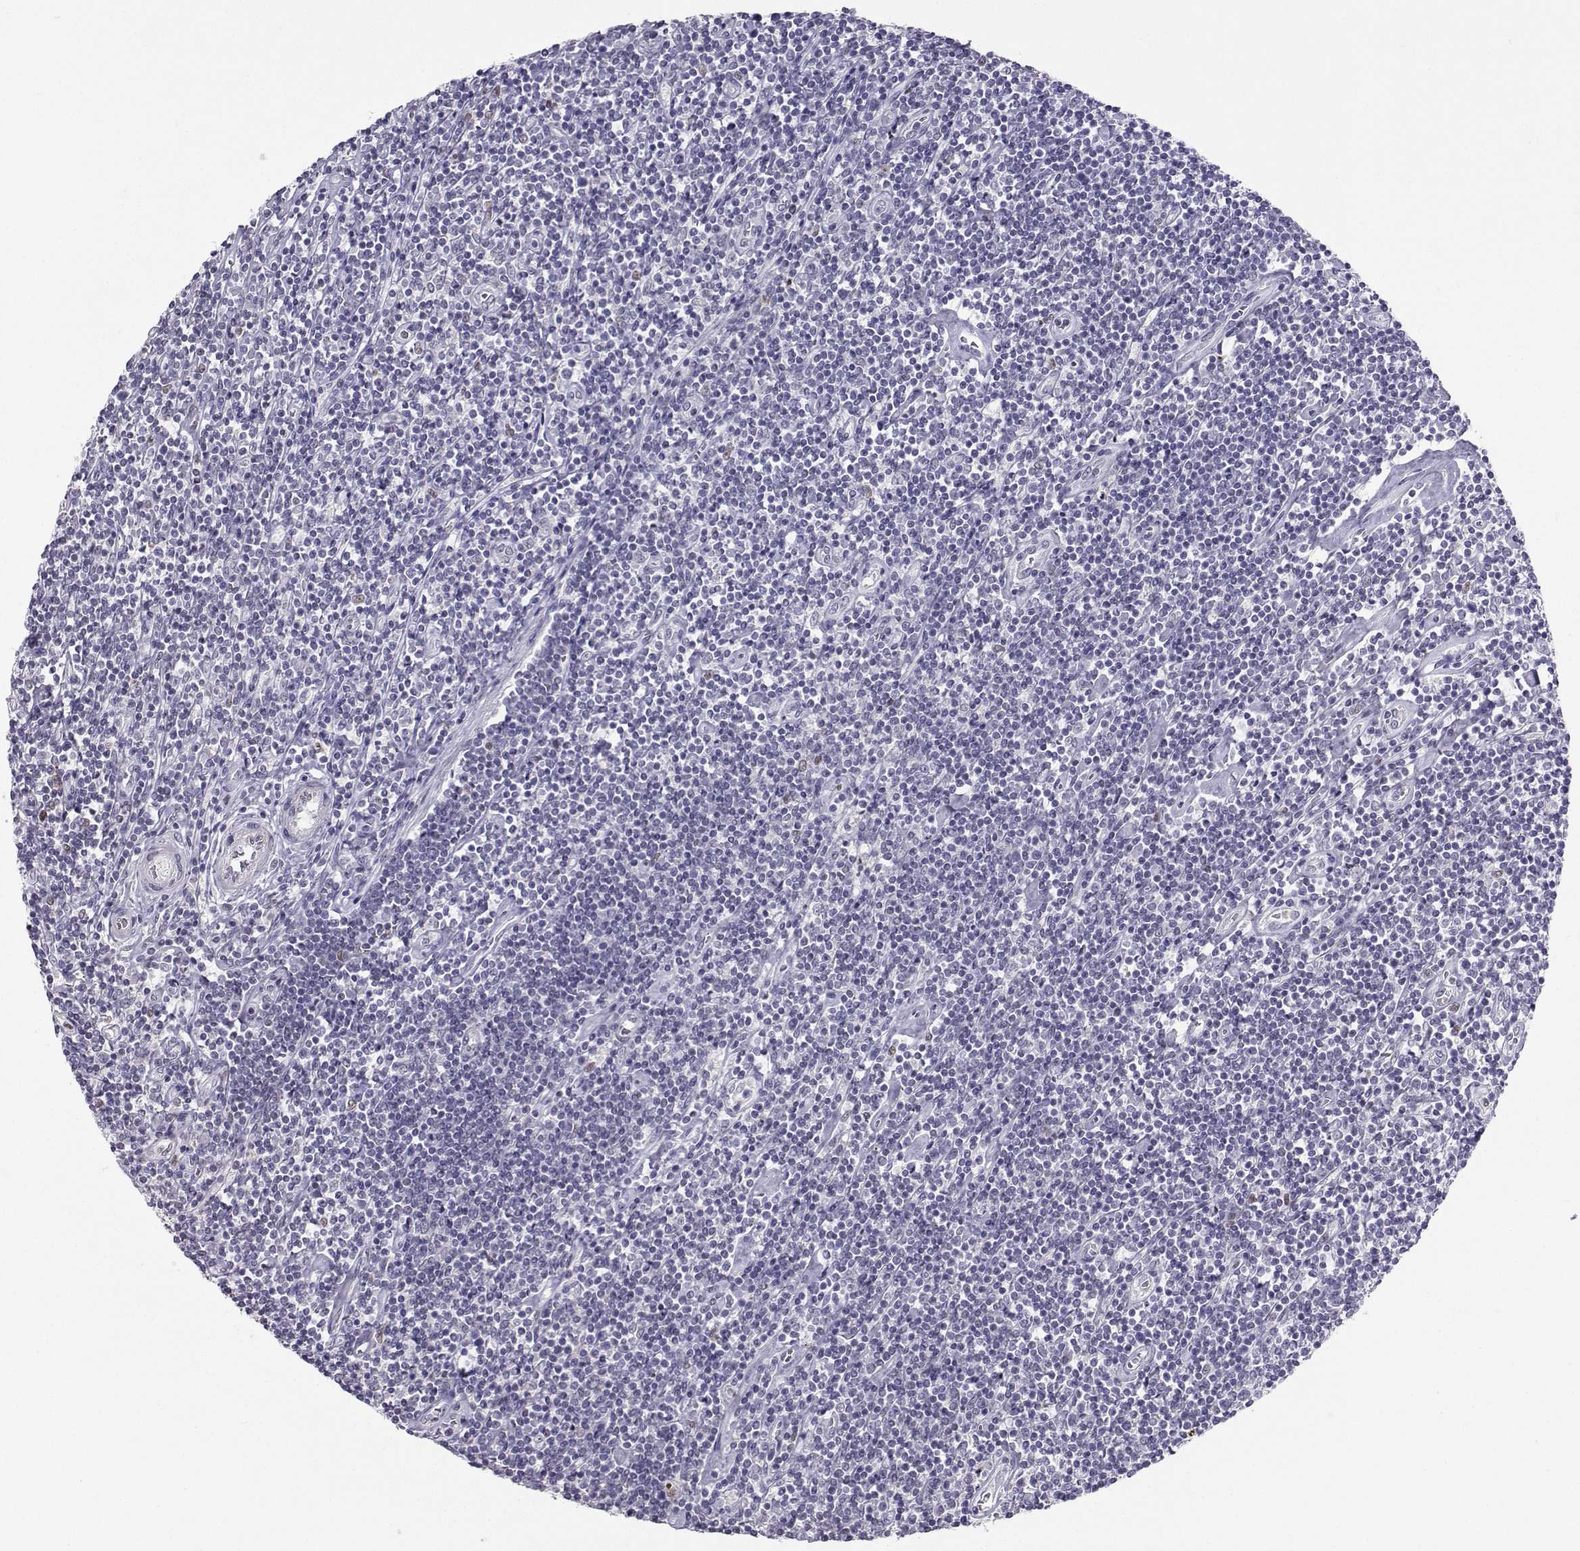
{"staining": {"intensity": "negative", "quantity": "none", "location": "none"}, "tissue": "lymphoma", "cell_type": "Tumor cells", "image_type": "cancer", "snomed": [{"axis": "morphology", "description": "Hodgkin's disease, NOS"}, {"axis": "topography", "description": "Lymph node"}], "caption": "Micrograph shows no significant protein staining in tumor cells of Hodgkin's disease. Nuclei are stained in blue.", "gene": "TEDC2", "patient": {"sex": "male", "age": 40}}